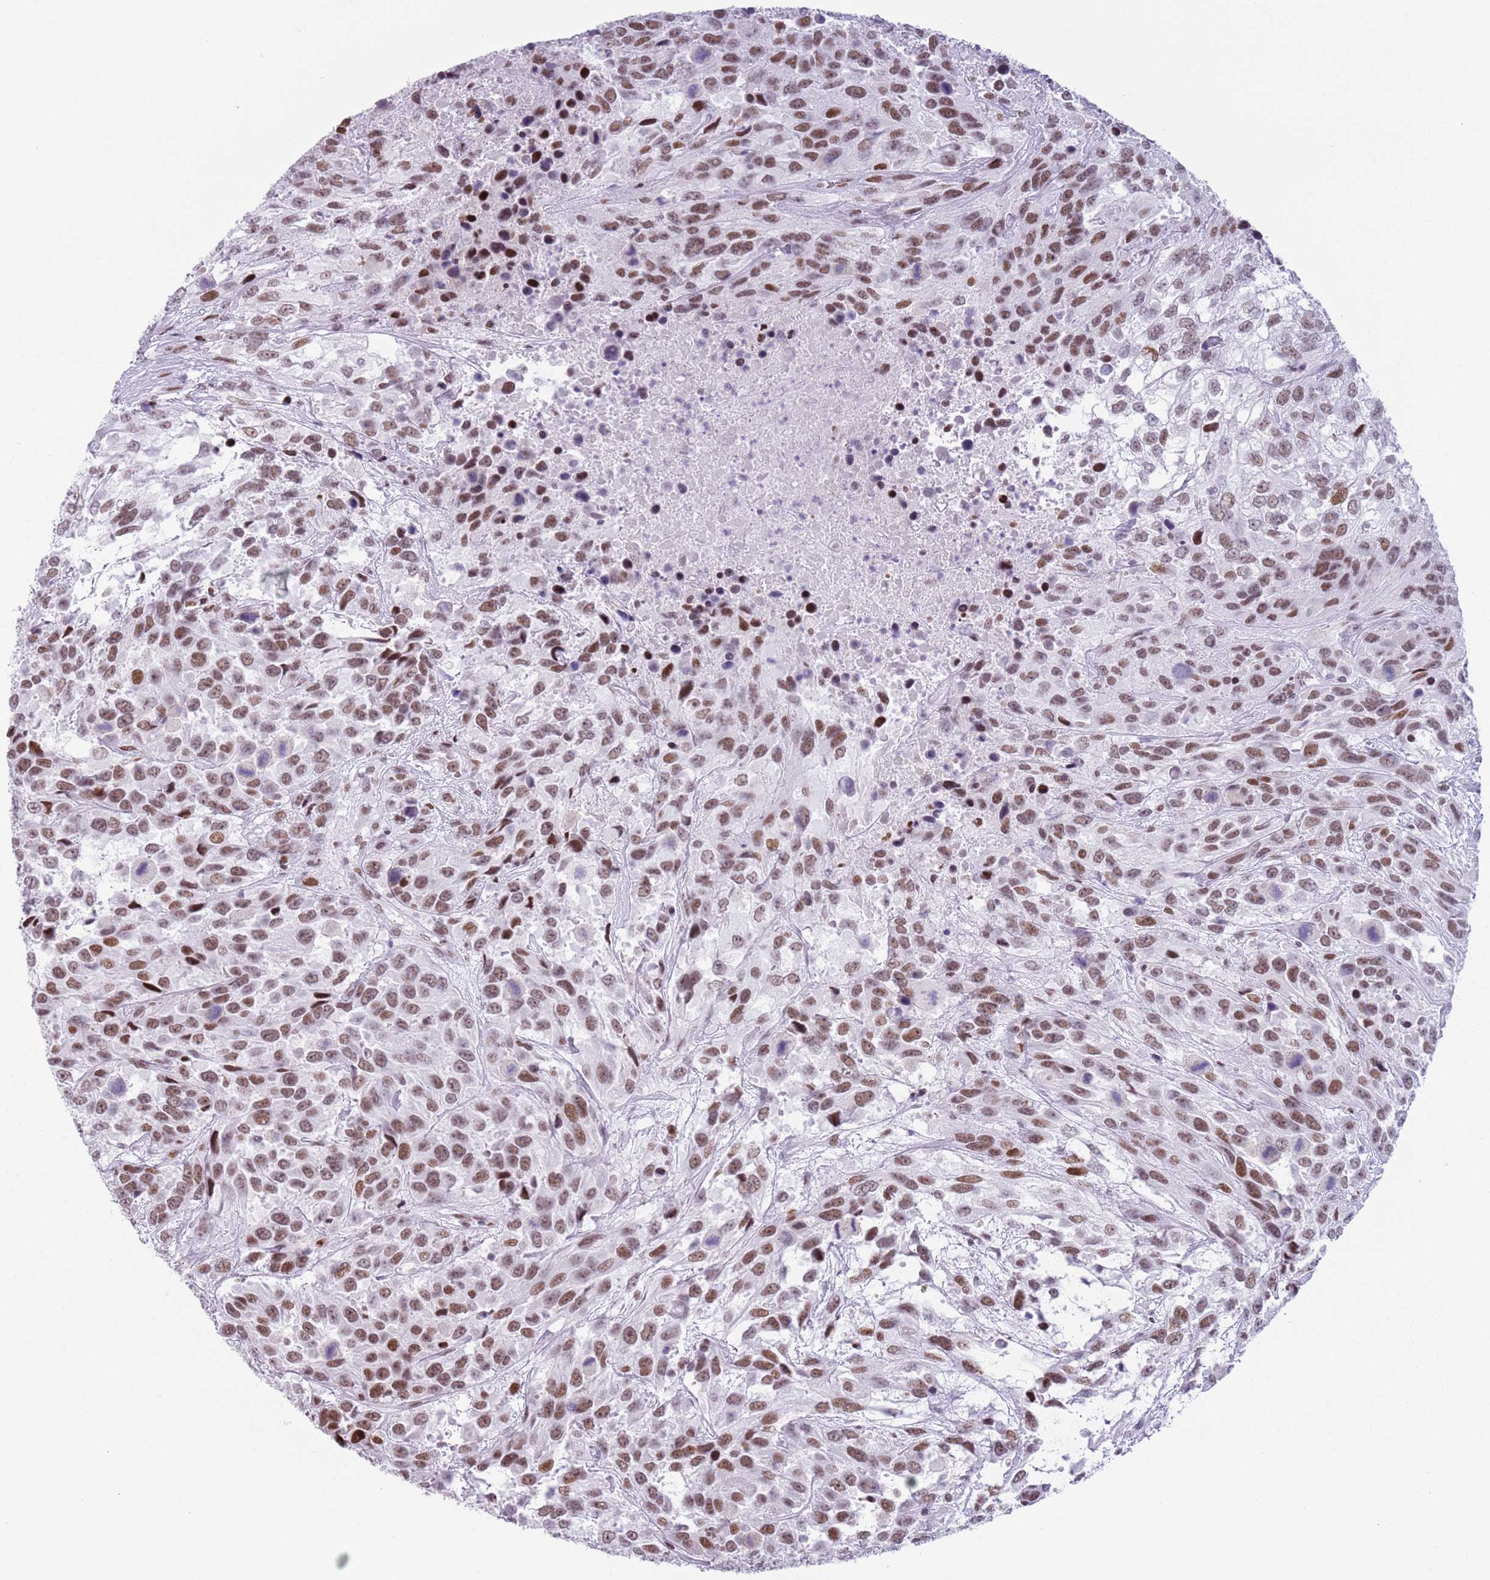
{"staining": {"intensity": "moderate", "quantity": ">75%", "location": "nuclear"}, "tissue": "urothelial cancer", "cell_type": "Tumor cells", "image_type": "cancer", "snomed": [{"axis": "morphology", "description": "Urothelial carcinoma, High grade"}, {"axis": "topography", "description": "Urinary bladder"}], "caption": "High-grade urothelial carcinoma stained with a protein marker shows moderate staining in tumor cells.", "gene": "FAM104B", "patient": {"sex": "female", "age": 70}}